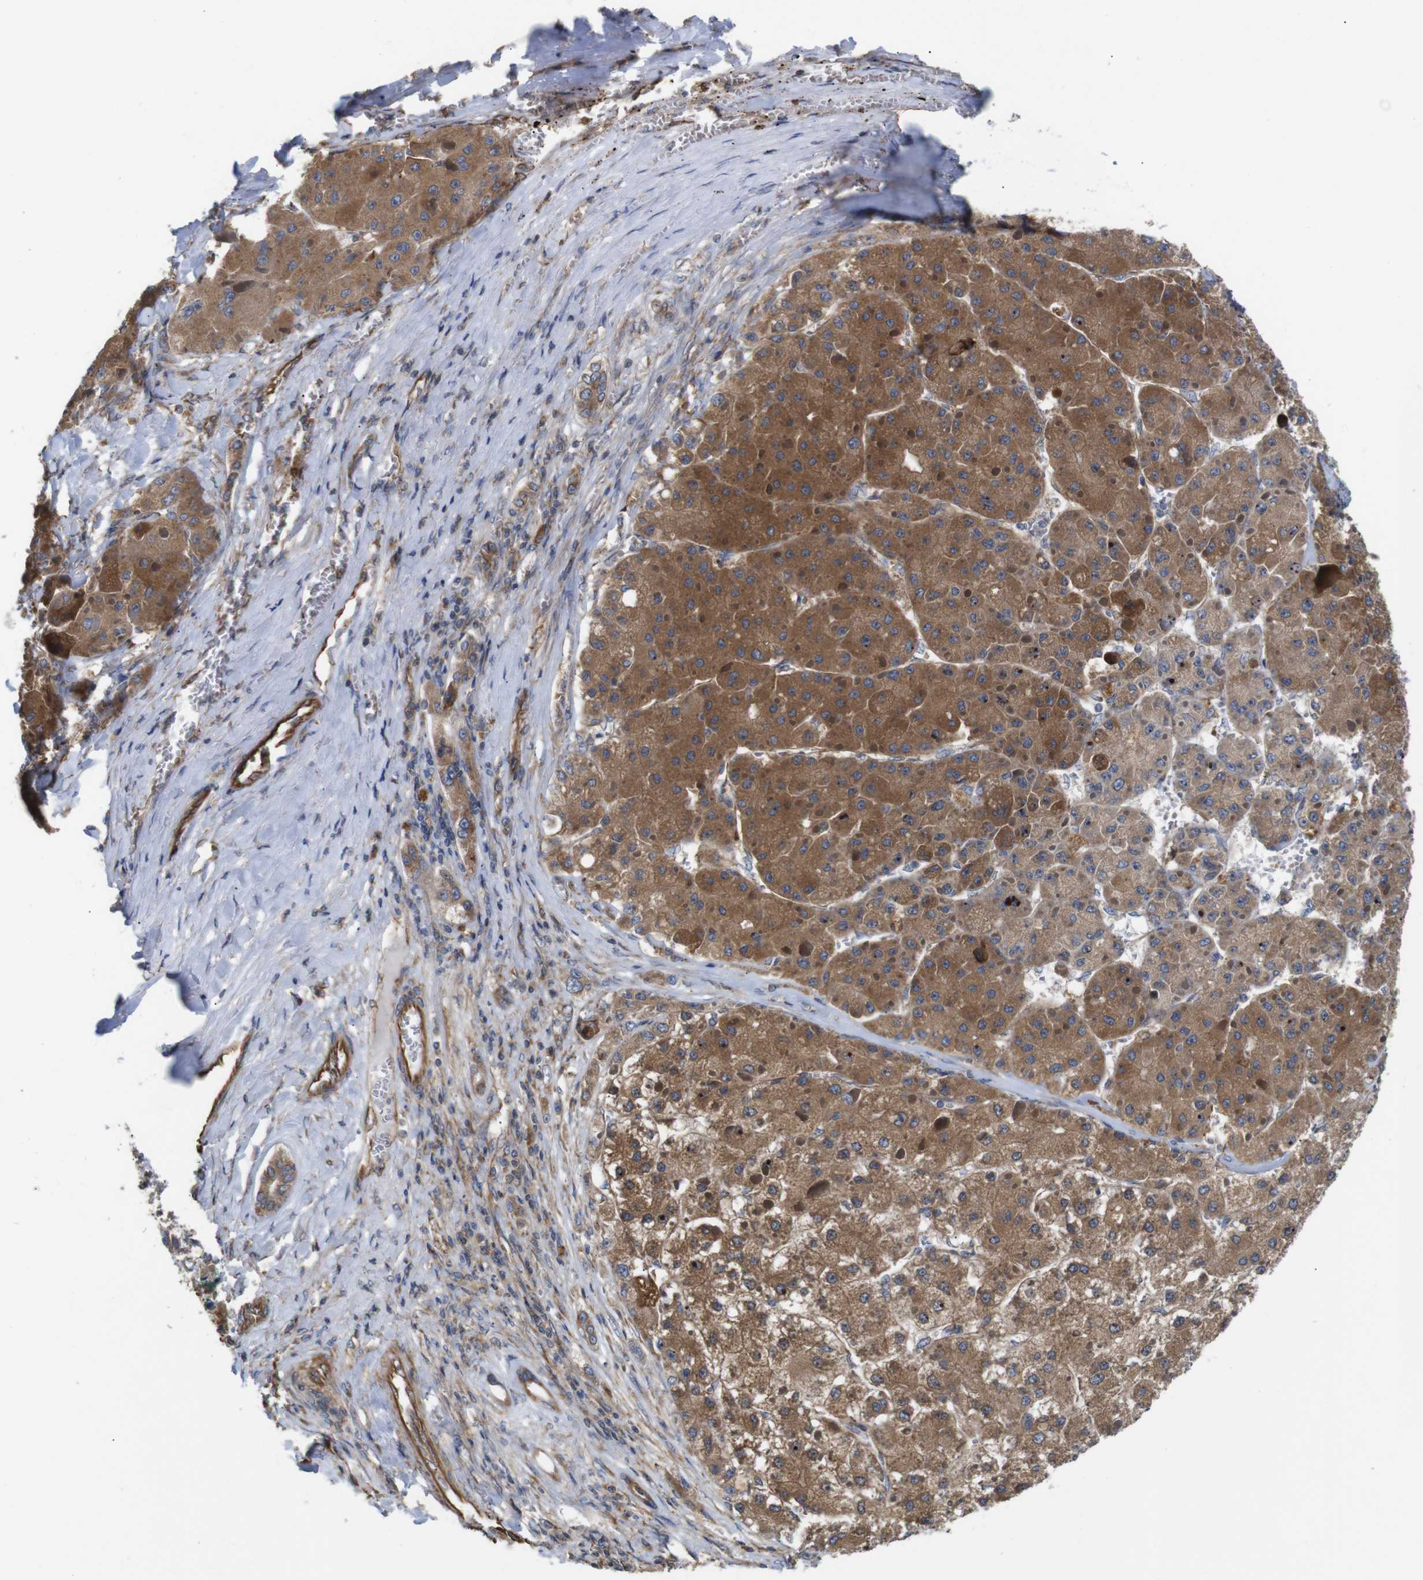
{"staining": {"intensity": "moderate", "quantity": ">75%", "location": "cytoplasmic/membranous"}, "tissue": "liver cancer", "cell_type": "Tumor cells", "image_type": "cancer", "snomed": [{"axis": "morphology", "description": "Carcinoma, Hepatocellular, NOS"}, {"axis": "topography", "description": "Liver"}], "caption": "Liver cancer (hepatocellular carcinoma) stained with immunohistochemistry exhibits moderate cytoplasmic/membranous staining in approximately >75% of tumor cells. (DAB = brown stain, brightfield microscopy at high magnification).", "gene": "POMK", "patient": {"sex": "female", "age": 73}}